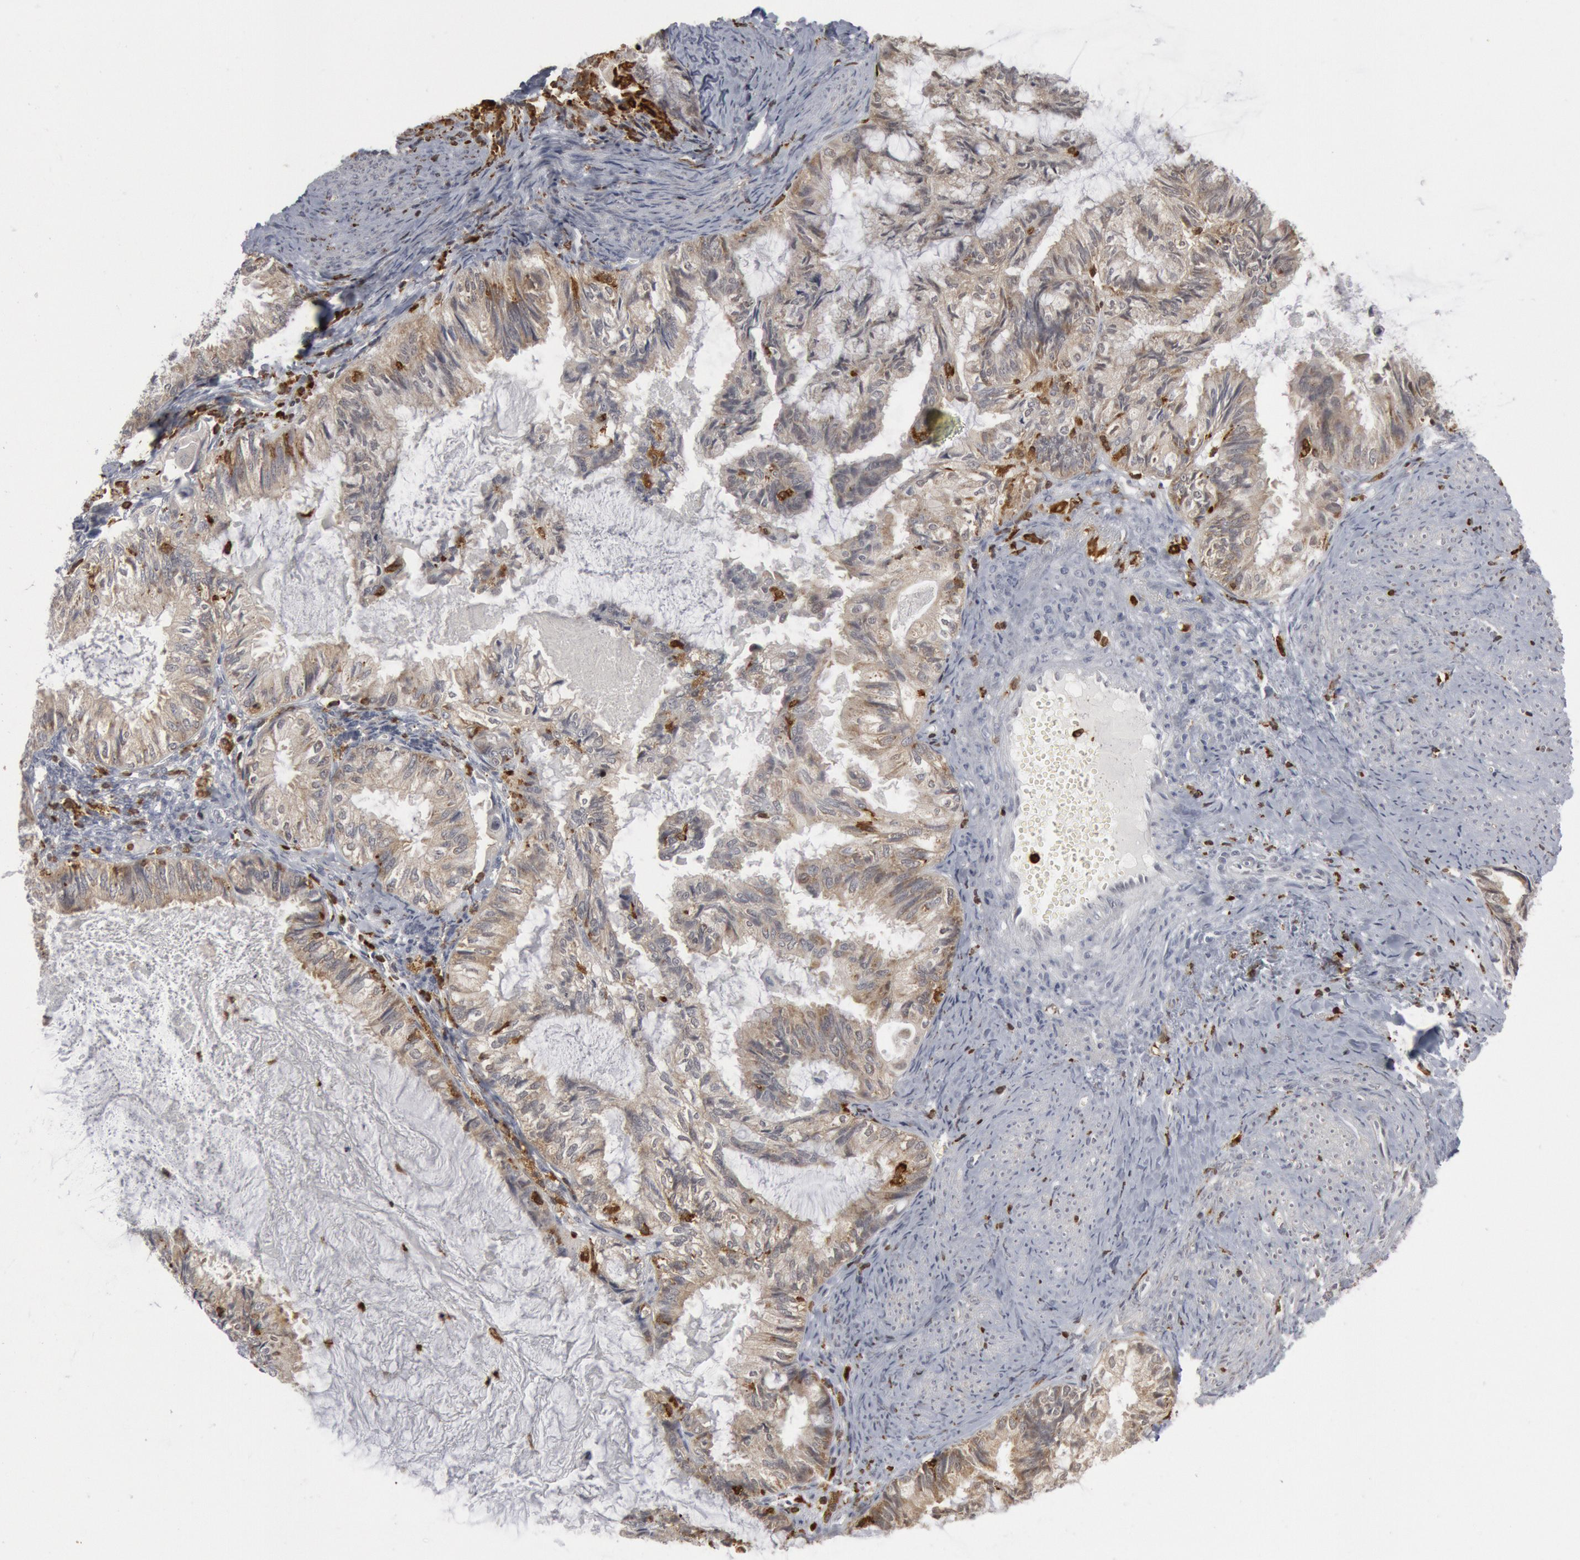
{"staining": {"intensity": "weak", "quantity": "25%-75%", "location": "cytoplasmic/membranous"}, "tissue": "endometrial cancer", "cell_type": "Tumor cells", "image_type": "cancer", "snomed": [{"axis": "morphology", "description": "Adenocarcinoma, NOS"}, {"axis": "topography", "description": "Endometrium"}], "caption": "An IHC micrograph of neoplastic tissue is shown. Protein staining in brown labels weak cytoplasmic/membranous positivity in adenocarcinoma (endometrial) within tumor cells.", "gene": "PTPN6", "patient": {"sex": "female", "age": 86}}